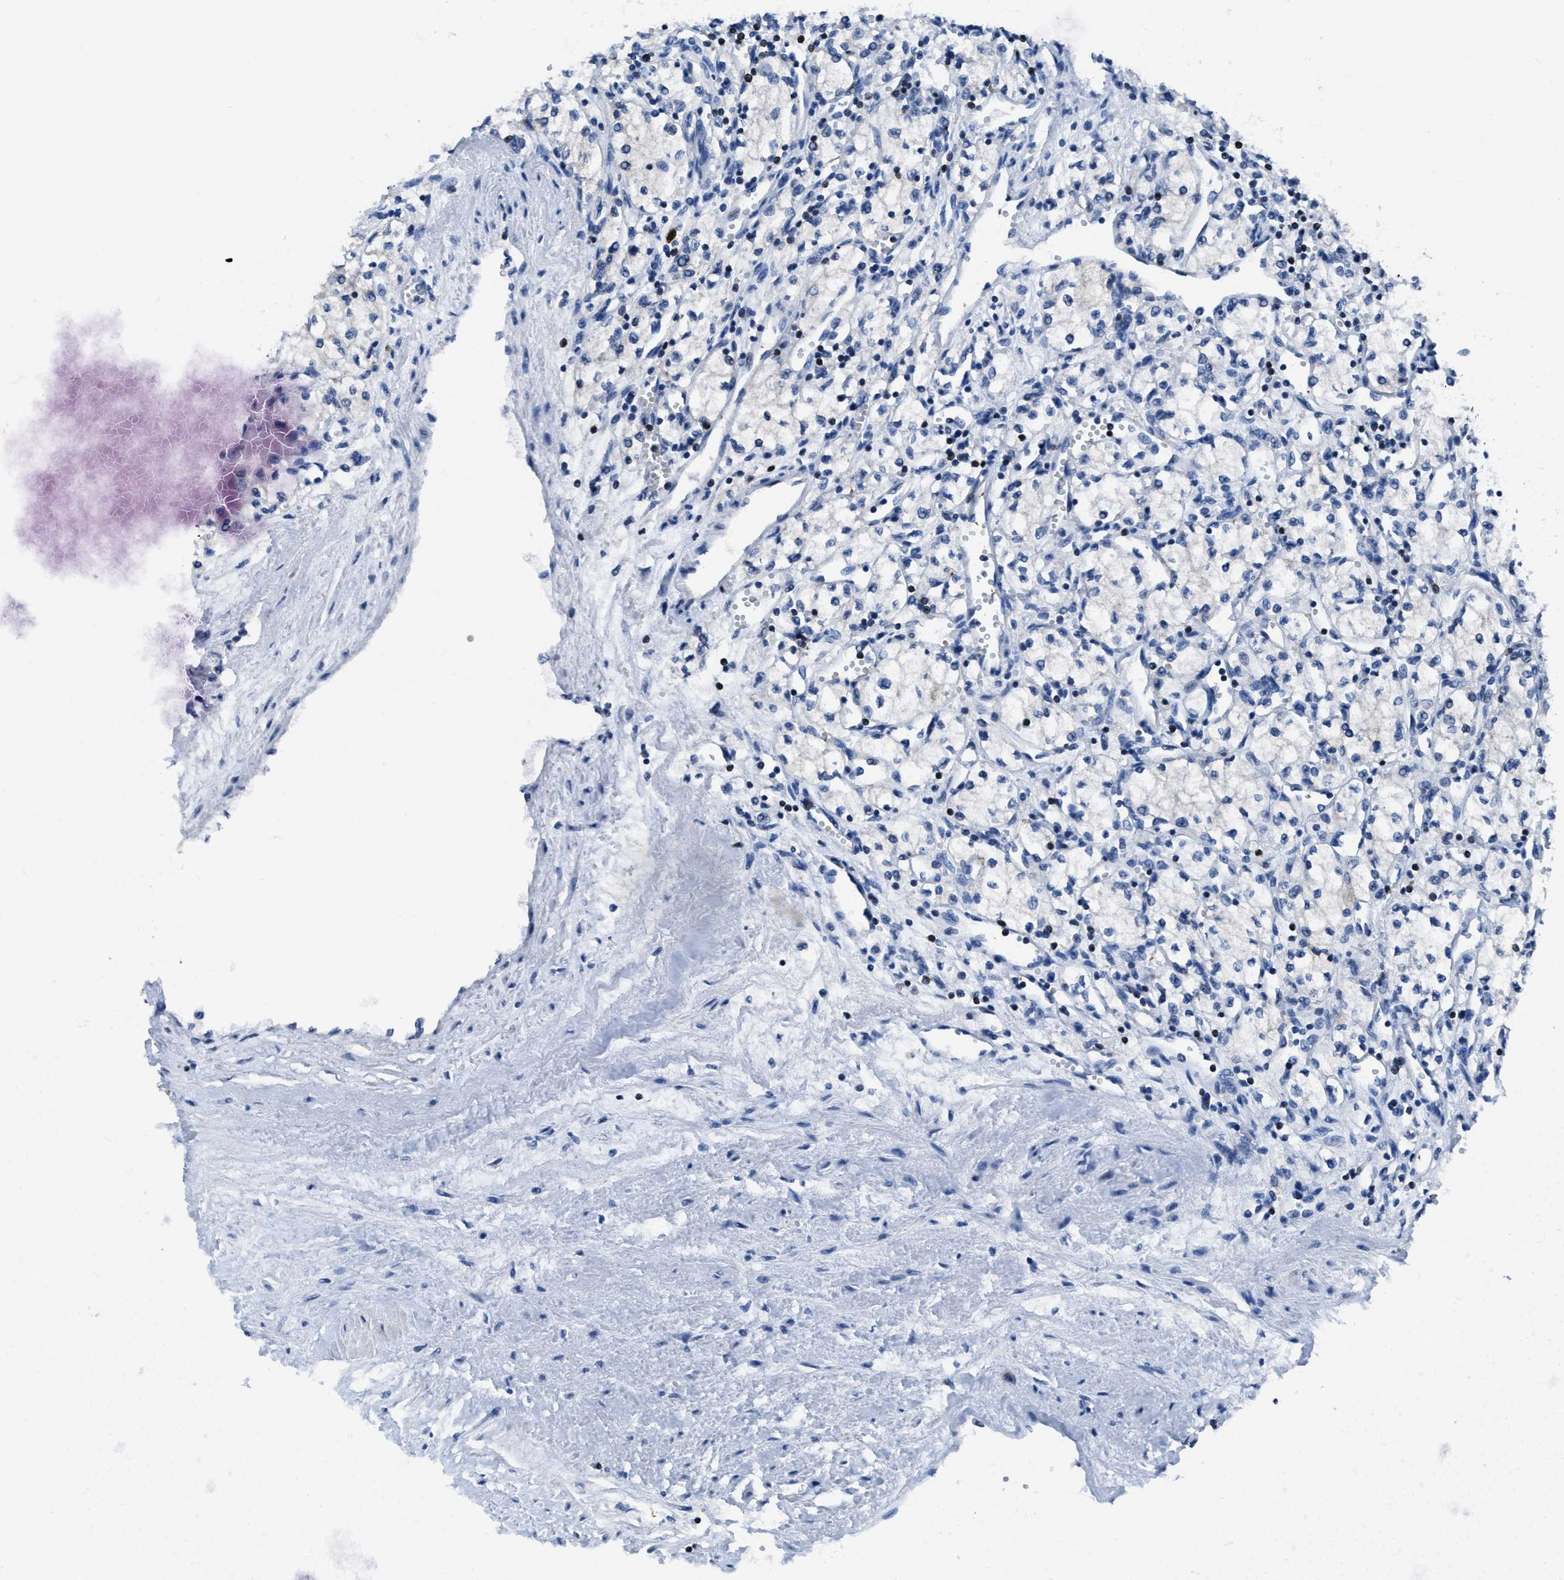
{"staining": {"intensity": "negative", "quantity": "none", "location": "none"}, "tissue": "renal cancer", "cell_type": "Tumor cells", "image_type": "cancer", "snomed": [{"axis": "morphology", "description": "Adenocarcinoma, NOS"}, {"axis": "topography", "description": "Kidney"}], "caption": "Immunohistochemical staining of human renal cancer (adenocarcinoma) demonstrates no significant positivity in tumor cells. Brightfield microscopy of IHC stained with DAB (brown) and hematoxylin (blue), captured at high magnification.", "gene": "ITGA3", "patient": {"sex": "male", "age": 59}}